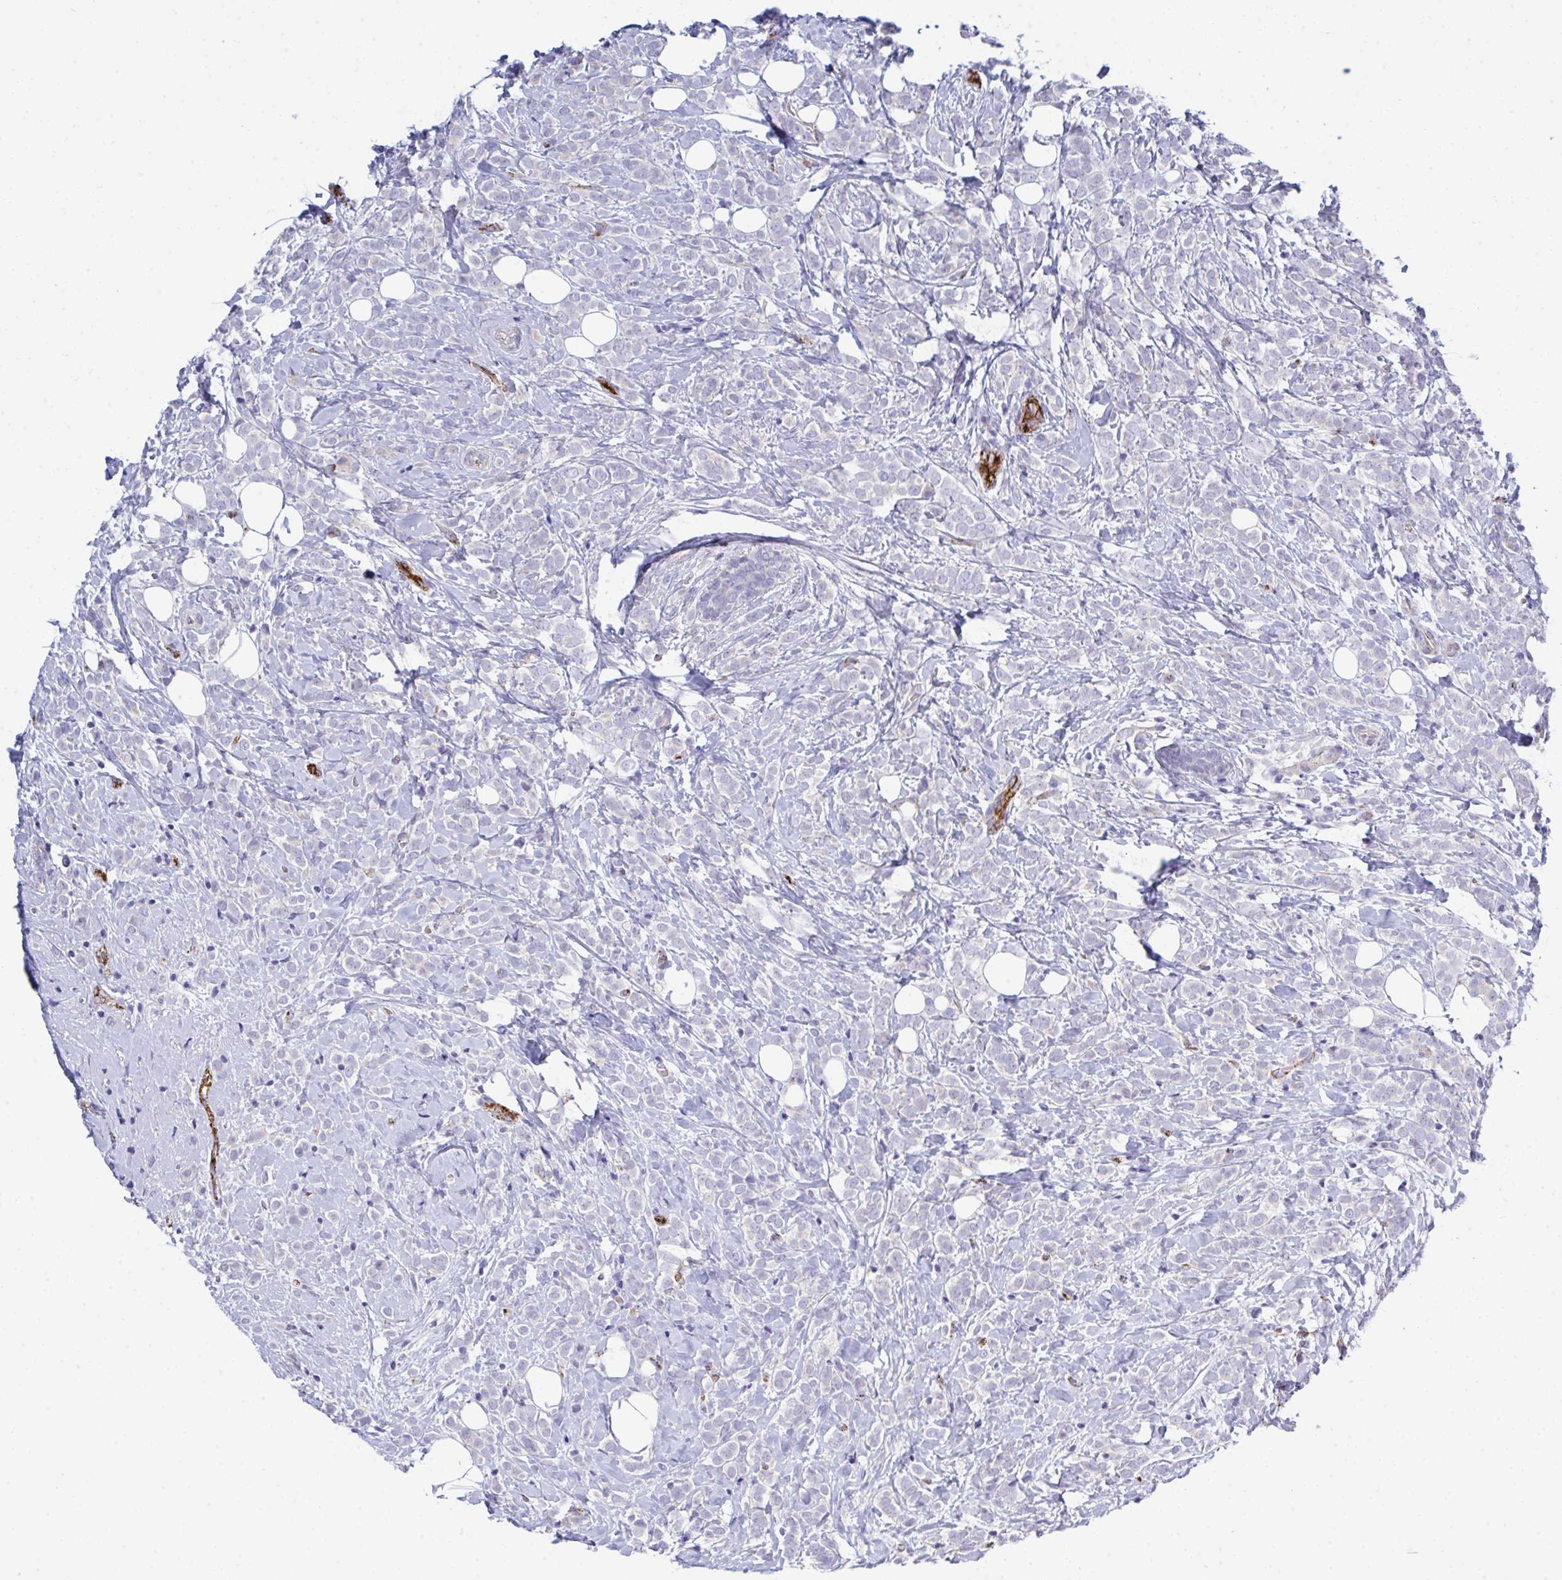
{"staining": {"intensity": "negative", "quantity": "none", "location": "none"}, "tissue": "breast cancer", "cell_type": "Tumor cells", "image_type": "cancer", "snomed": [{"axis": "morphology", "description": "Lobular carcinoma"}, {"axis": "topography", "description": "Breast"}], "caption": "This is an immunohistochemistry (IHC) histopathology image of human breast lobular carcinoma. There is no staining in tumor cells.", "gene": "TOR1AIP2", "patient": {"sex": "female", "age": 49}}